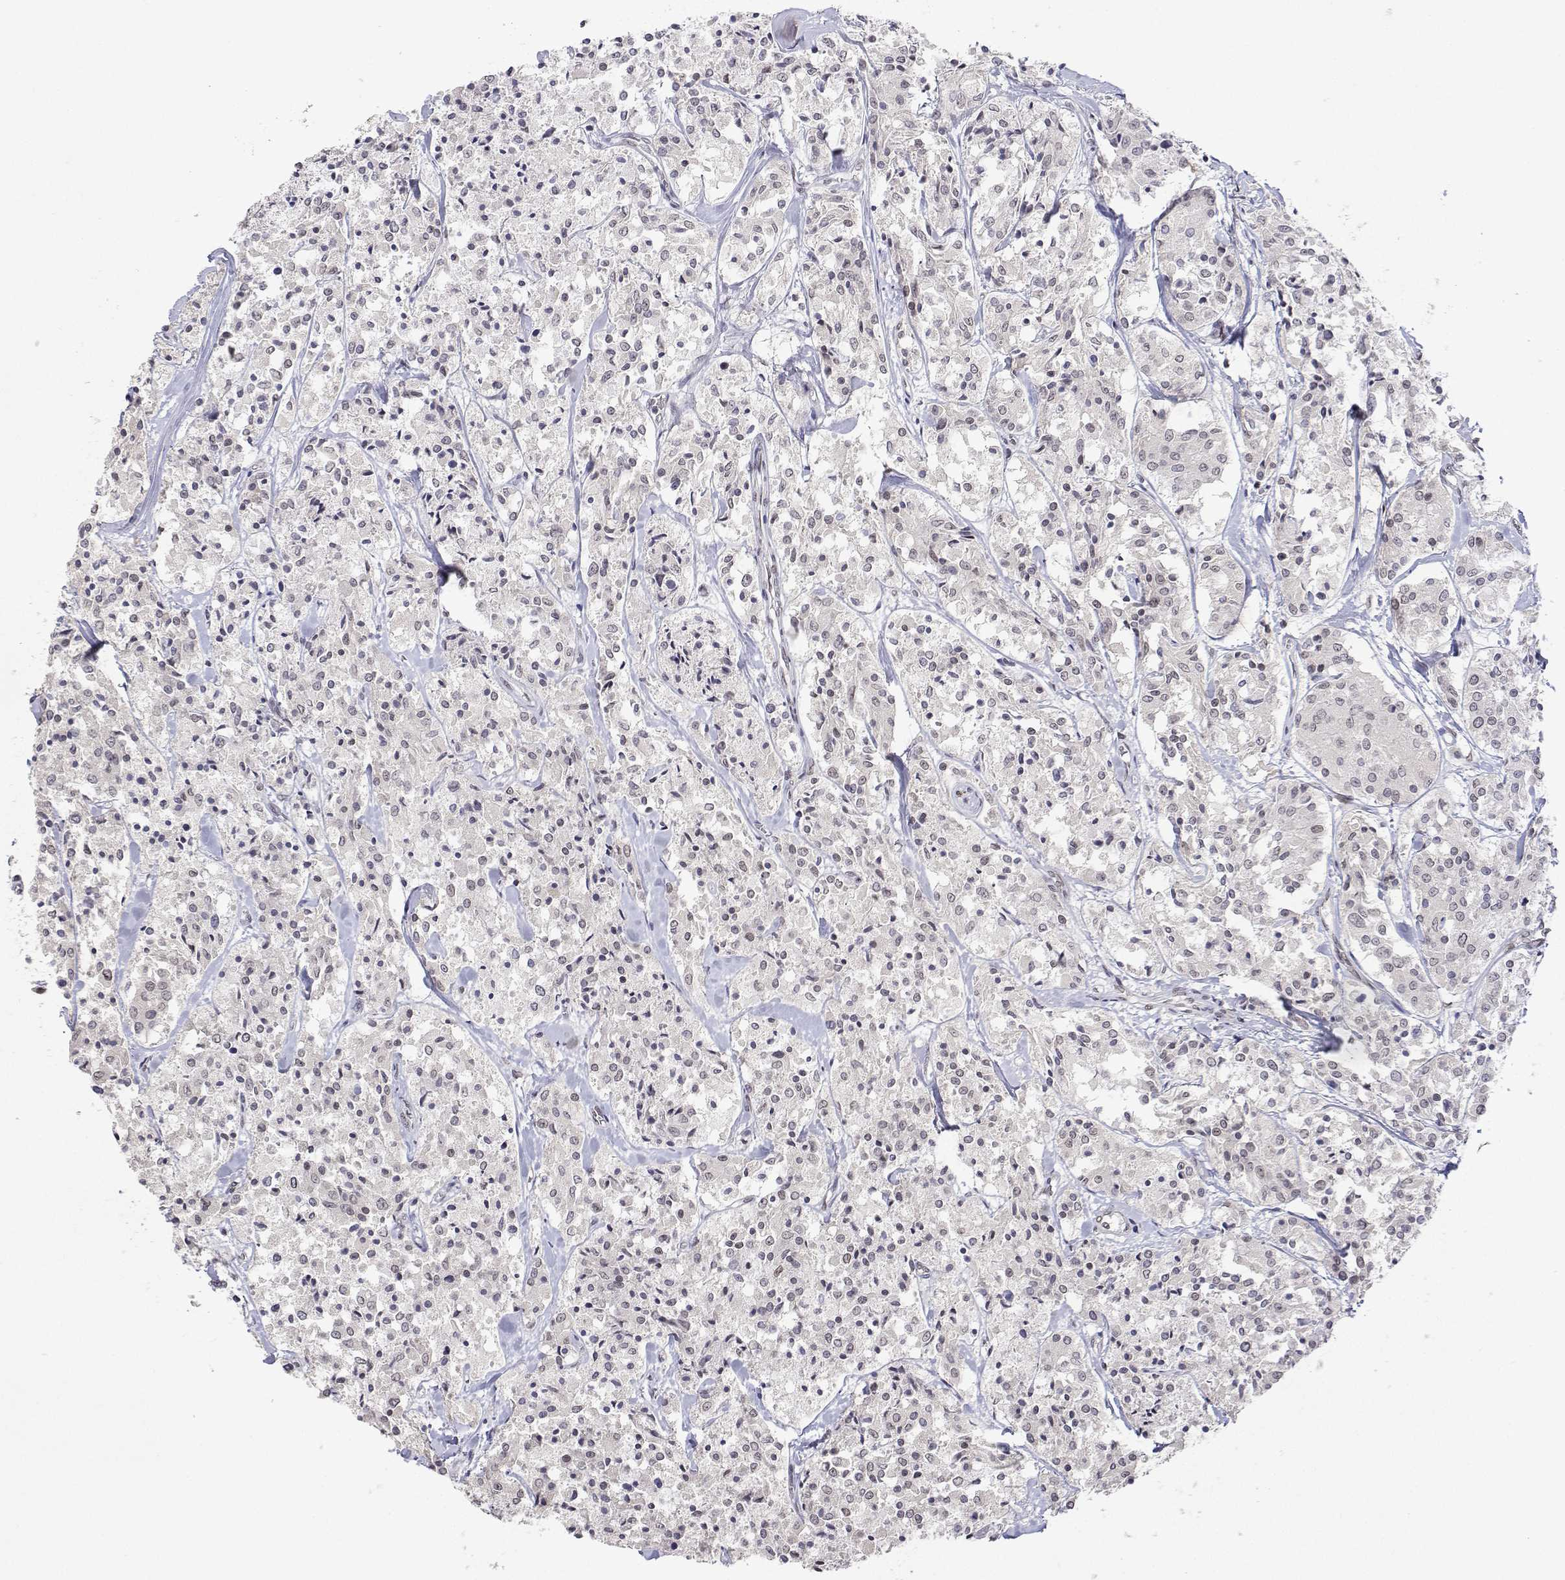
{"staining": {"intensity": "negative", "quantity": "none", "location": "none"}, "tissue": "carcinoid", "cell_type": "Tumor cells", "image_type": "cancer", "snomed": [{"axis": "morphology", "description": "Carcinoid, malignant, NOS"}, {"axis": "topography", "description": "Lung"}], "caption": "Immunohistochemistry (IHC) micrograph of neoplastic tissue: human carcinoid (malignant) stained with DAB exhibits no significant protein positivity in tumor cells. Nuclei are stained in blue.", "gene": "XPC", "patient": {"sex": "male", "age": 71}}